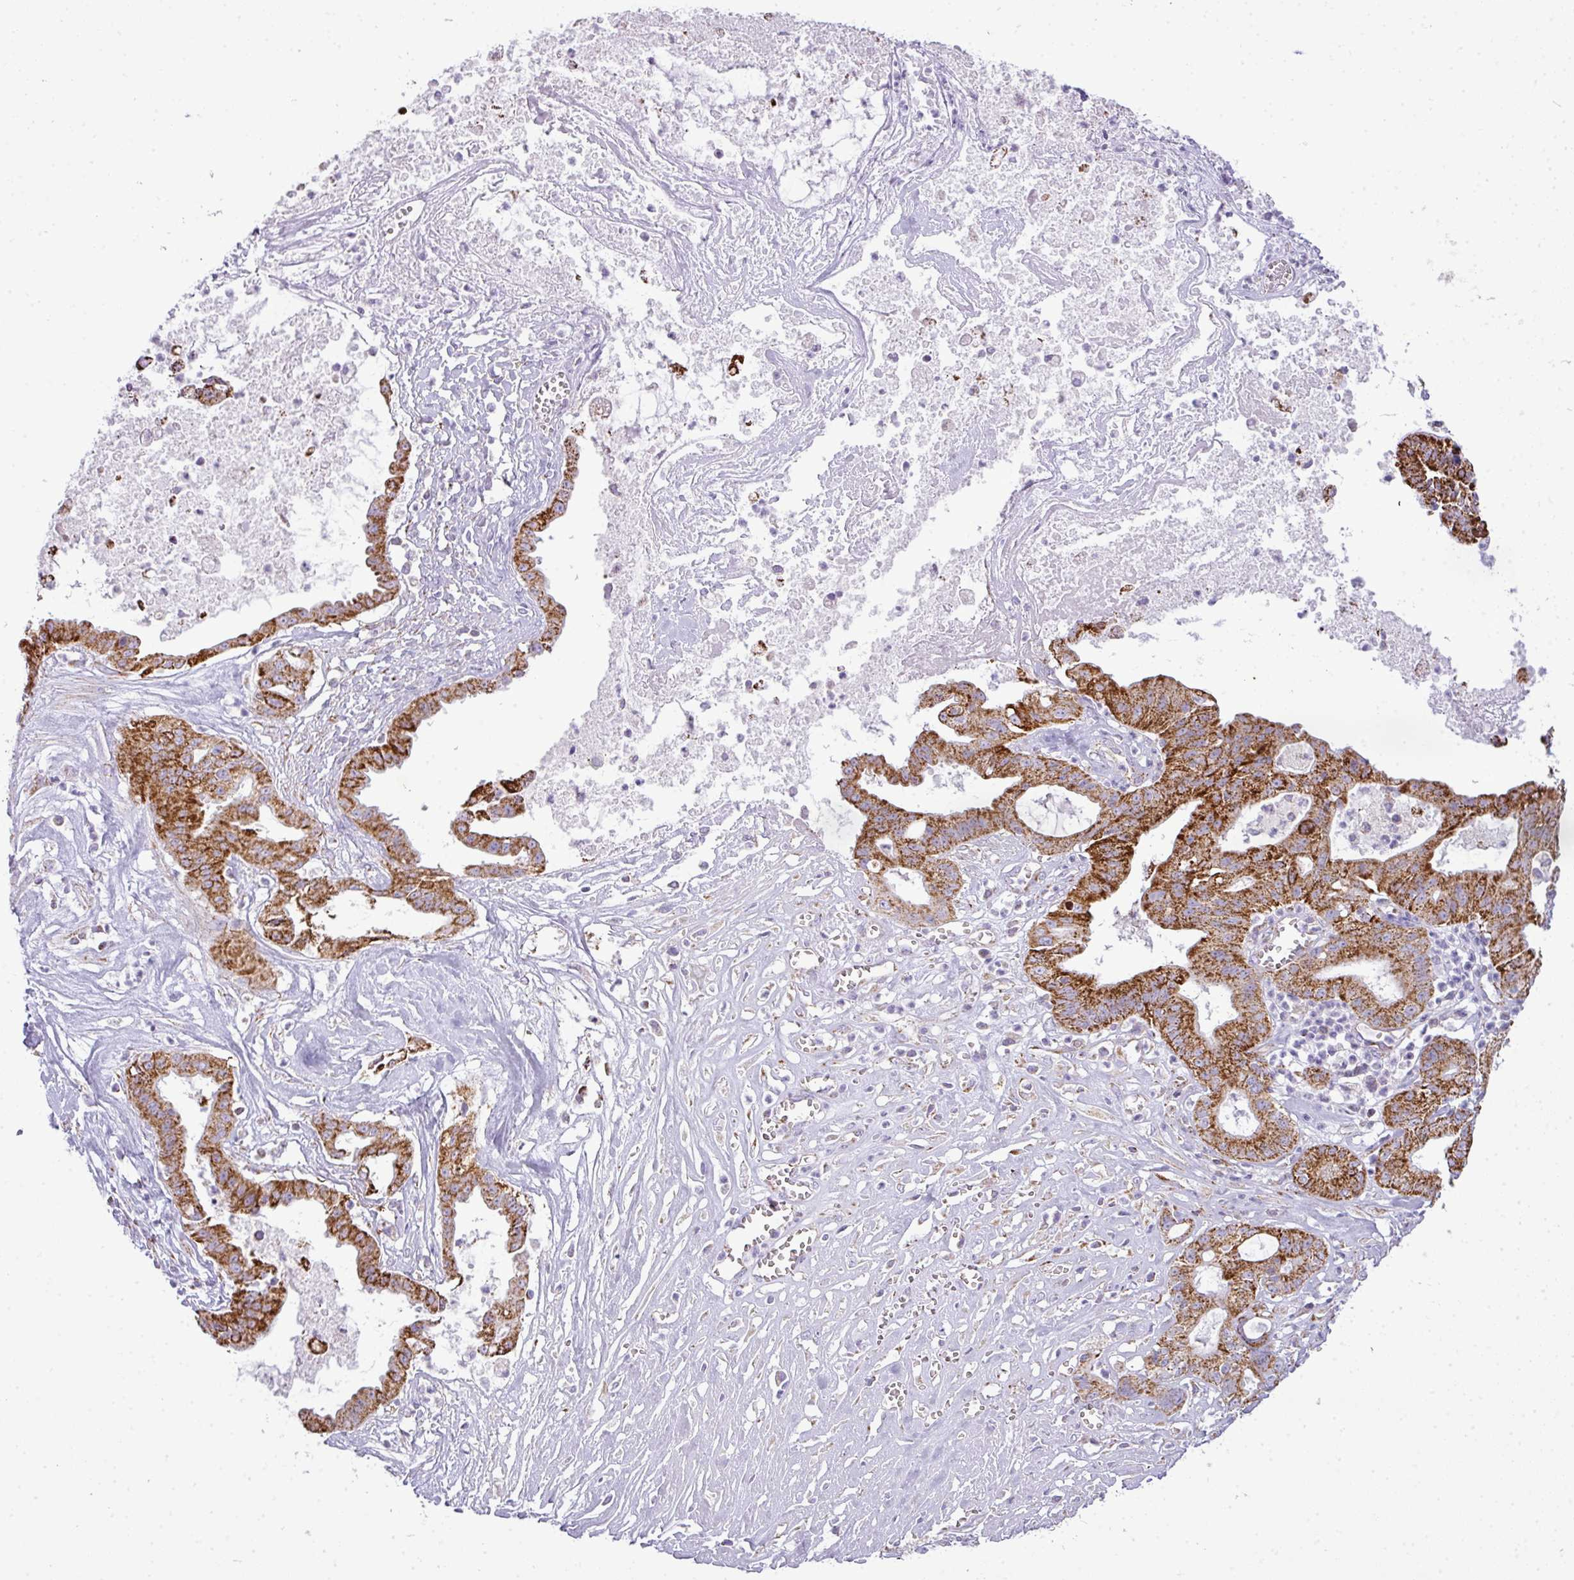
{"staining": {"intensity": "strong", "quantity": ">75%", "location": "cytoplasmic/membranous"}, "tissue": "ovarian cancer", "cell_type": "Tumor cells", "image_type": "cancer", "snomed": [{"axis": "morphology", "description": "Cystadenocarcinoma, mucinous, NOS"}, {"axis": "topography", "description": "Ovary"}], "caption": "This is an image of IHC staining of ovarian cancer, which shows strong expression in the cytoplasmic/membranous of tumor cells.", "gene": "ZNF81", "patient": {"sex": "female", "age": 70}}